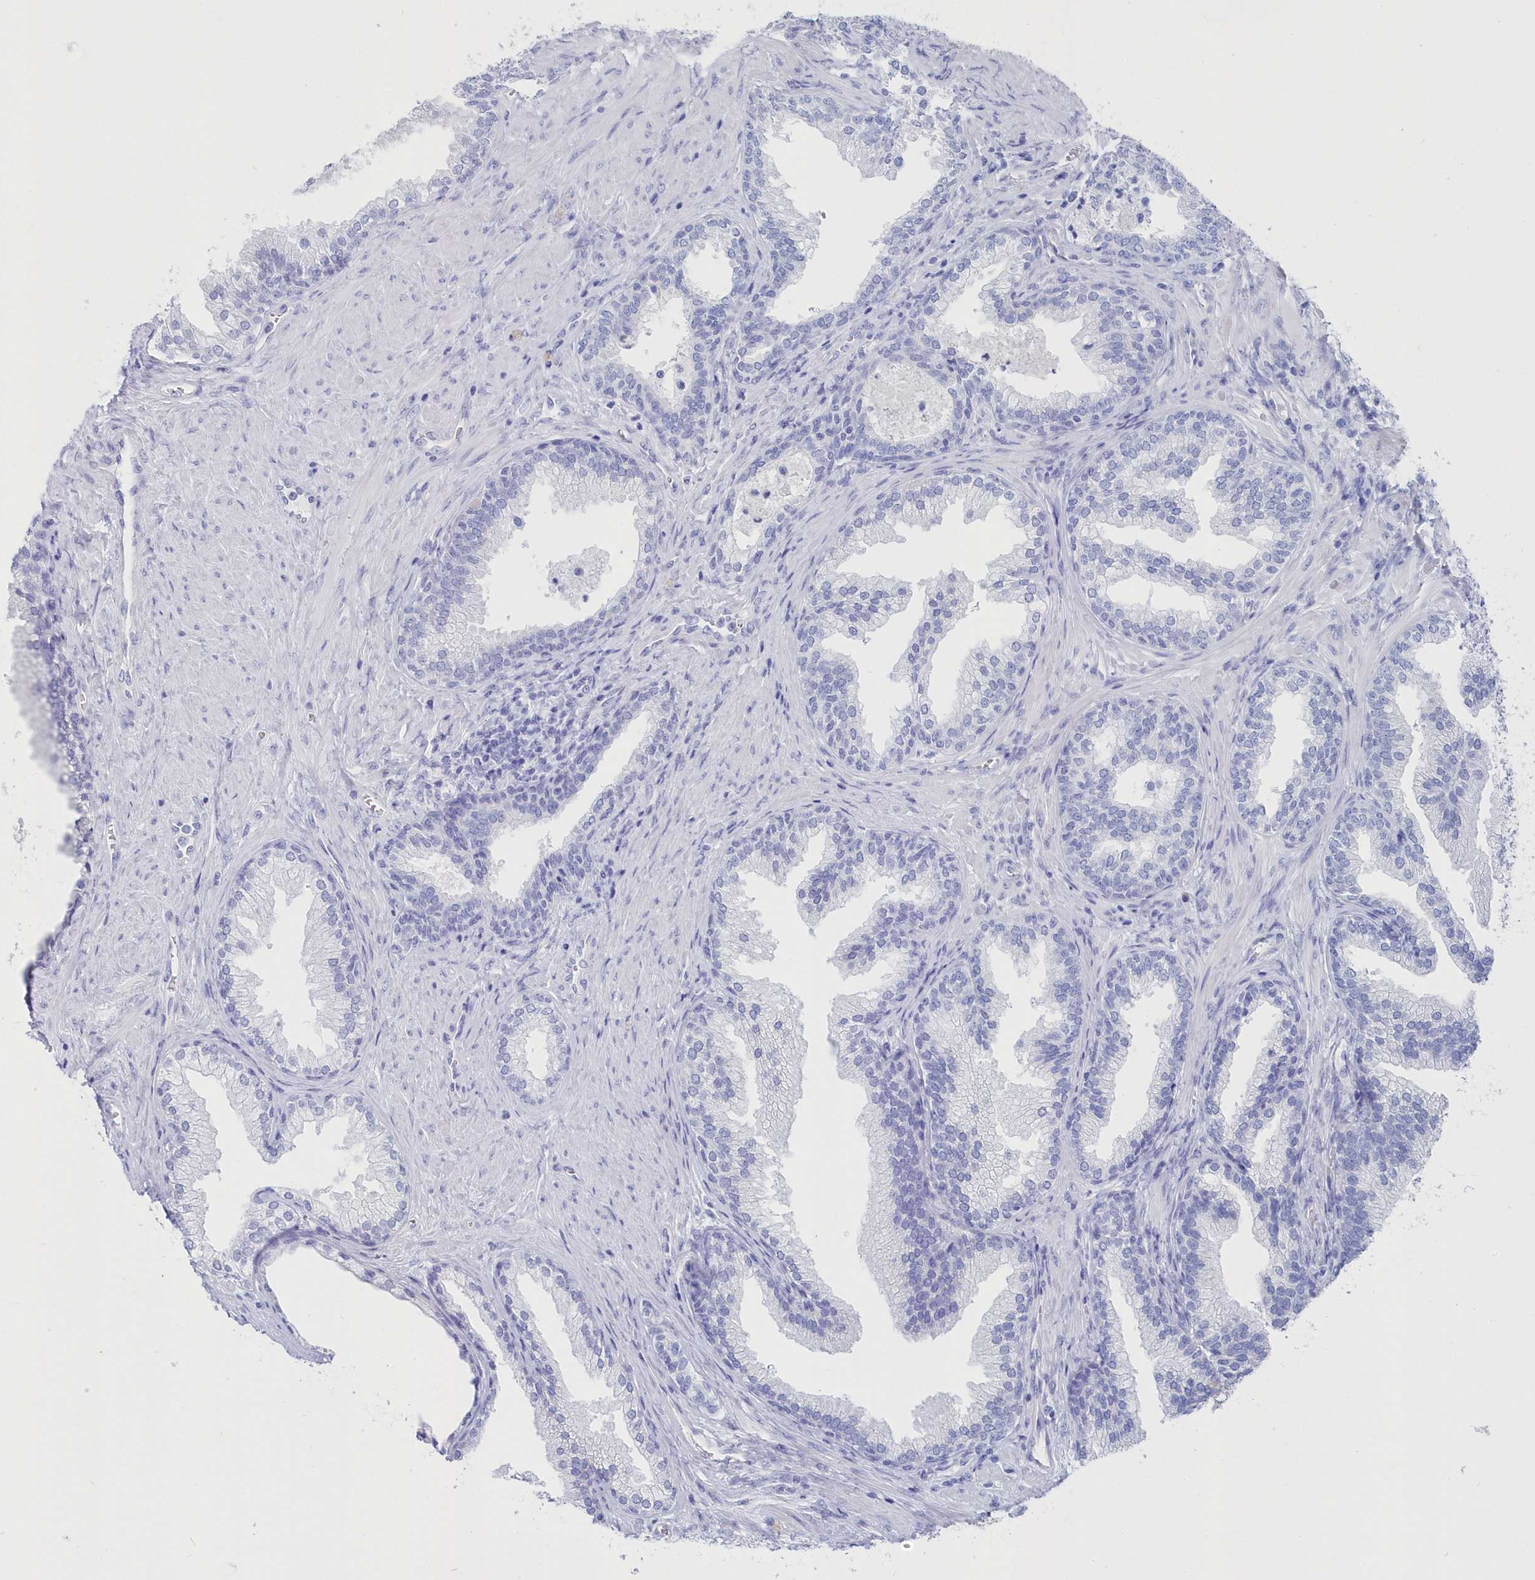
{"staining": {"intensity": "negative", "quantity": "none", "location": "none"}, "tissue": "prostate", "cell_type": "Glandular cells", "image_type": "normal", "snomed": [{"axis": "morphology", "description": "Normal tissue, NOS"}, {"axis": "topography", "description": "Prostate"}], "caption": "High magnification brightfield microscopy of unremarkable prostate stained with DAB (brown) and counterstained with hematoxylin (blue): glandular cells show no significant expression. The staining is performed using DAB brown chromogen with nuclei counter-stained in using hematoxylin.", "gene": "CSNK1G2", "patient": {"sex": "male", "age": 76}}